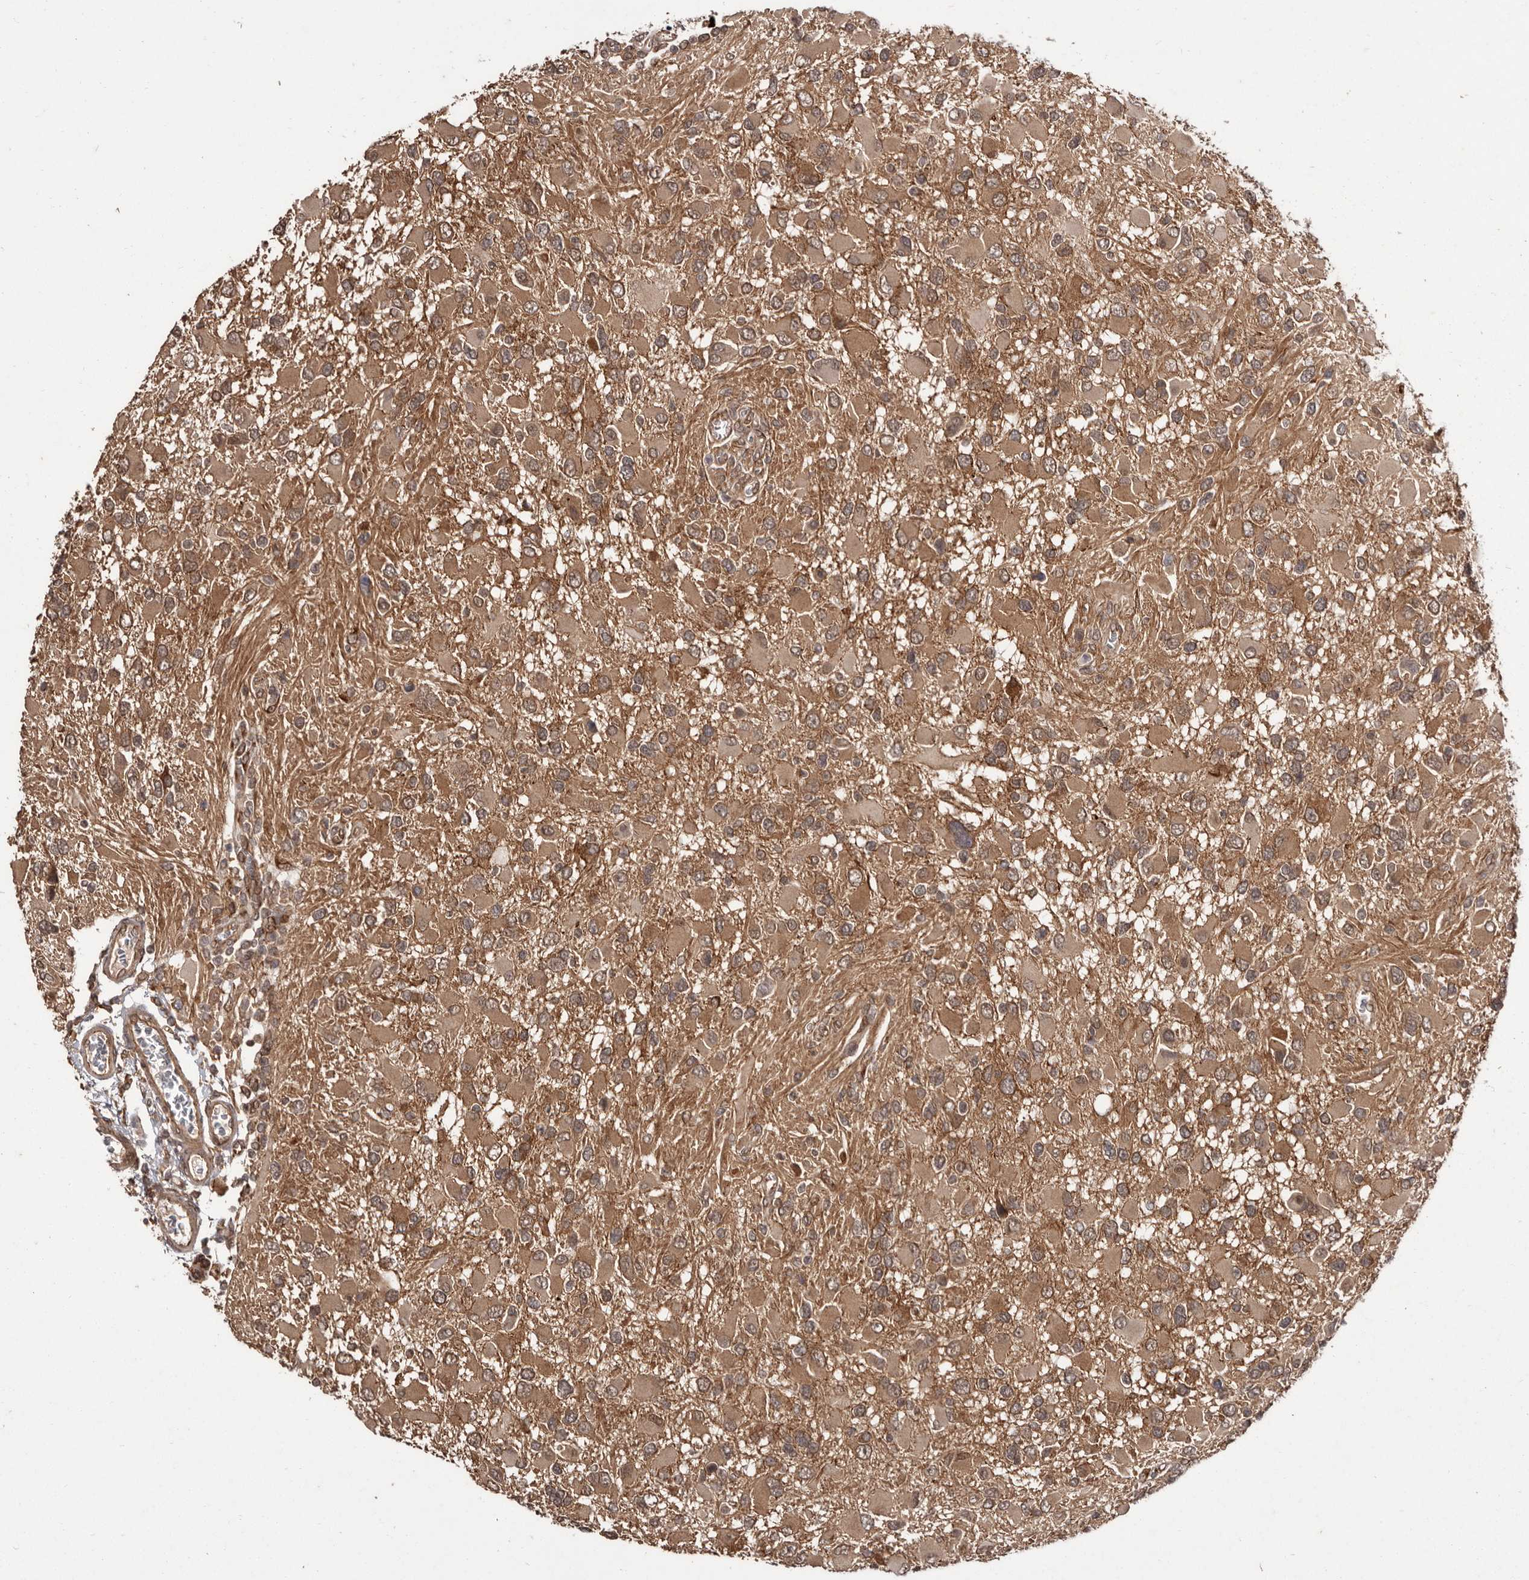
{"staining": {"intensity": "moderate", "quantity": ">75%", "location": "cytoplasmic/membranous"}, "tissue": "glioma", "cell_type": "Tumor cells", "image_type": "cancer", "snomed": [{"axis": "morphology", "description": "Glioma, malignant, High grade"}, {"axis": "topography", "description": "Brain"}], "caption": "A brown stain labels moderate cytoplasmic/membranous staining of a protein in malignant glioma (high-grade) tumor cells.", "gene": "LRGUK", "patient": {"sex": "male", "age": 53}}